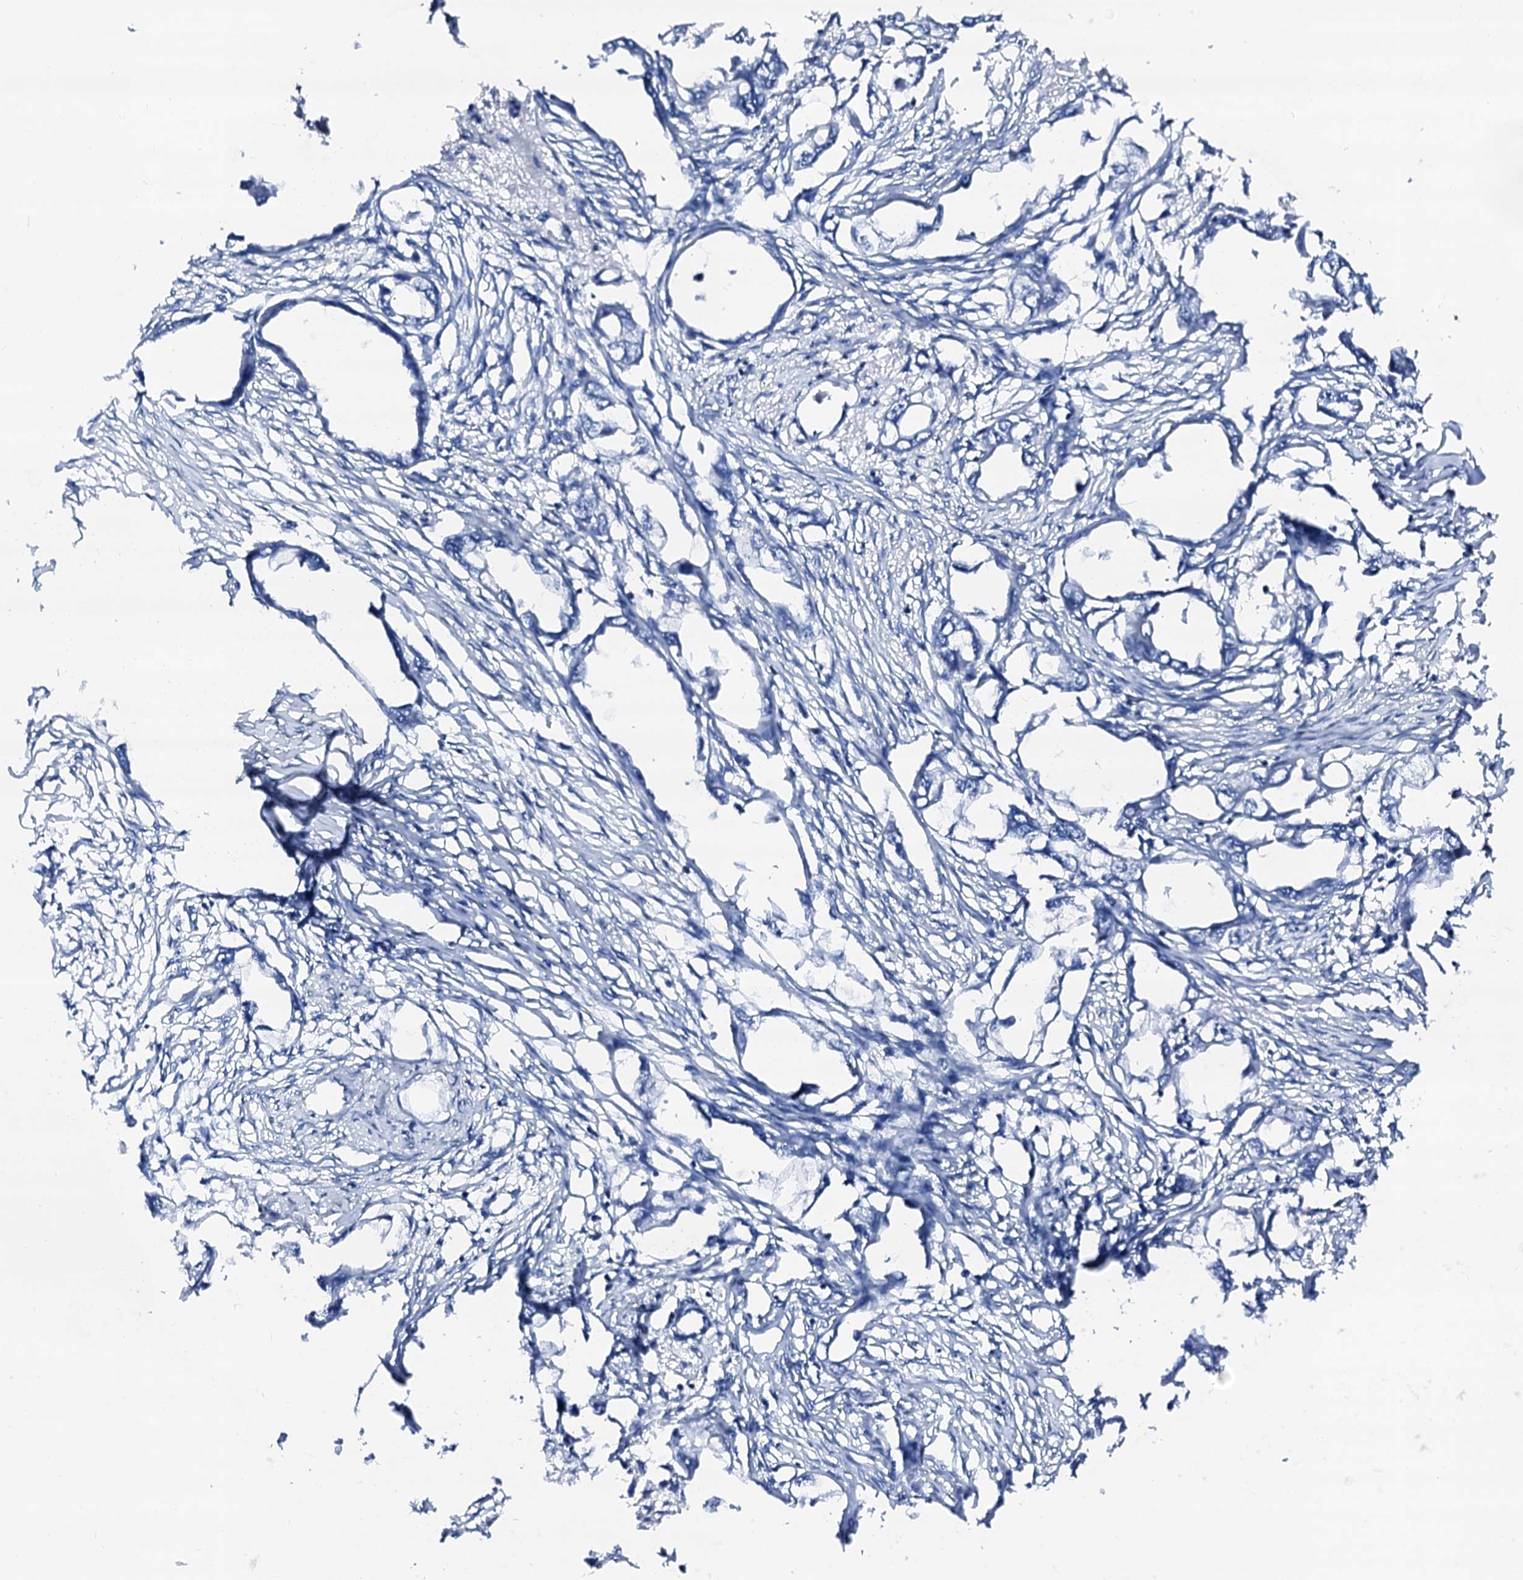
{"staining": {"intensity": "negative", "quantity": "none", "location": "none"}, "tissue": "endometrial cancer", "cell_type": "Tumor cells", "image_type": "cancer", "snomed": [{"axis": "morphology", "description": "Adenocarcinoma, NOS"}, {"axis": "morphology", "description": "Adenocarcinoma, metastatic, NOS"}, {"axis": "topography", "description": "Adipose tissue"}, {"axis": "topography", "description": "Endometrium"}], "caption": "There is no significant expression in tumor cells of endometrial cancer.", "gene": "TRAFD1", "patient": {"sex": "female", "age": 67}}